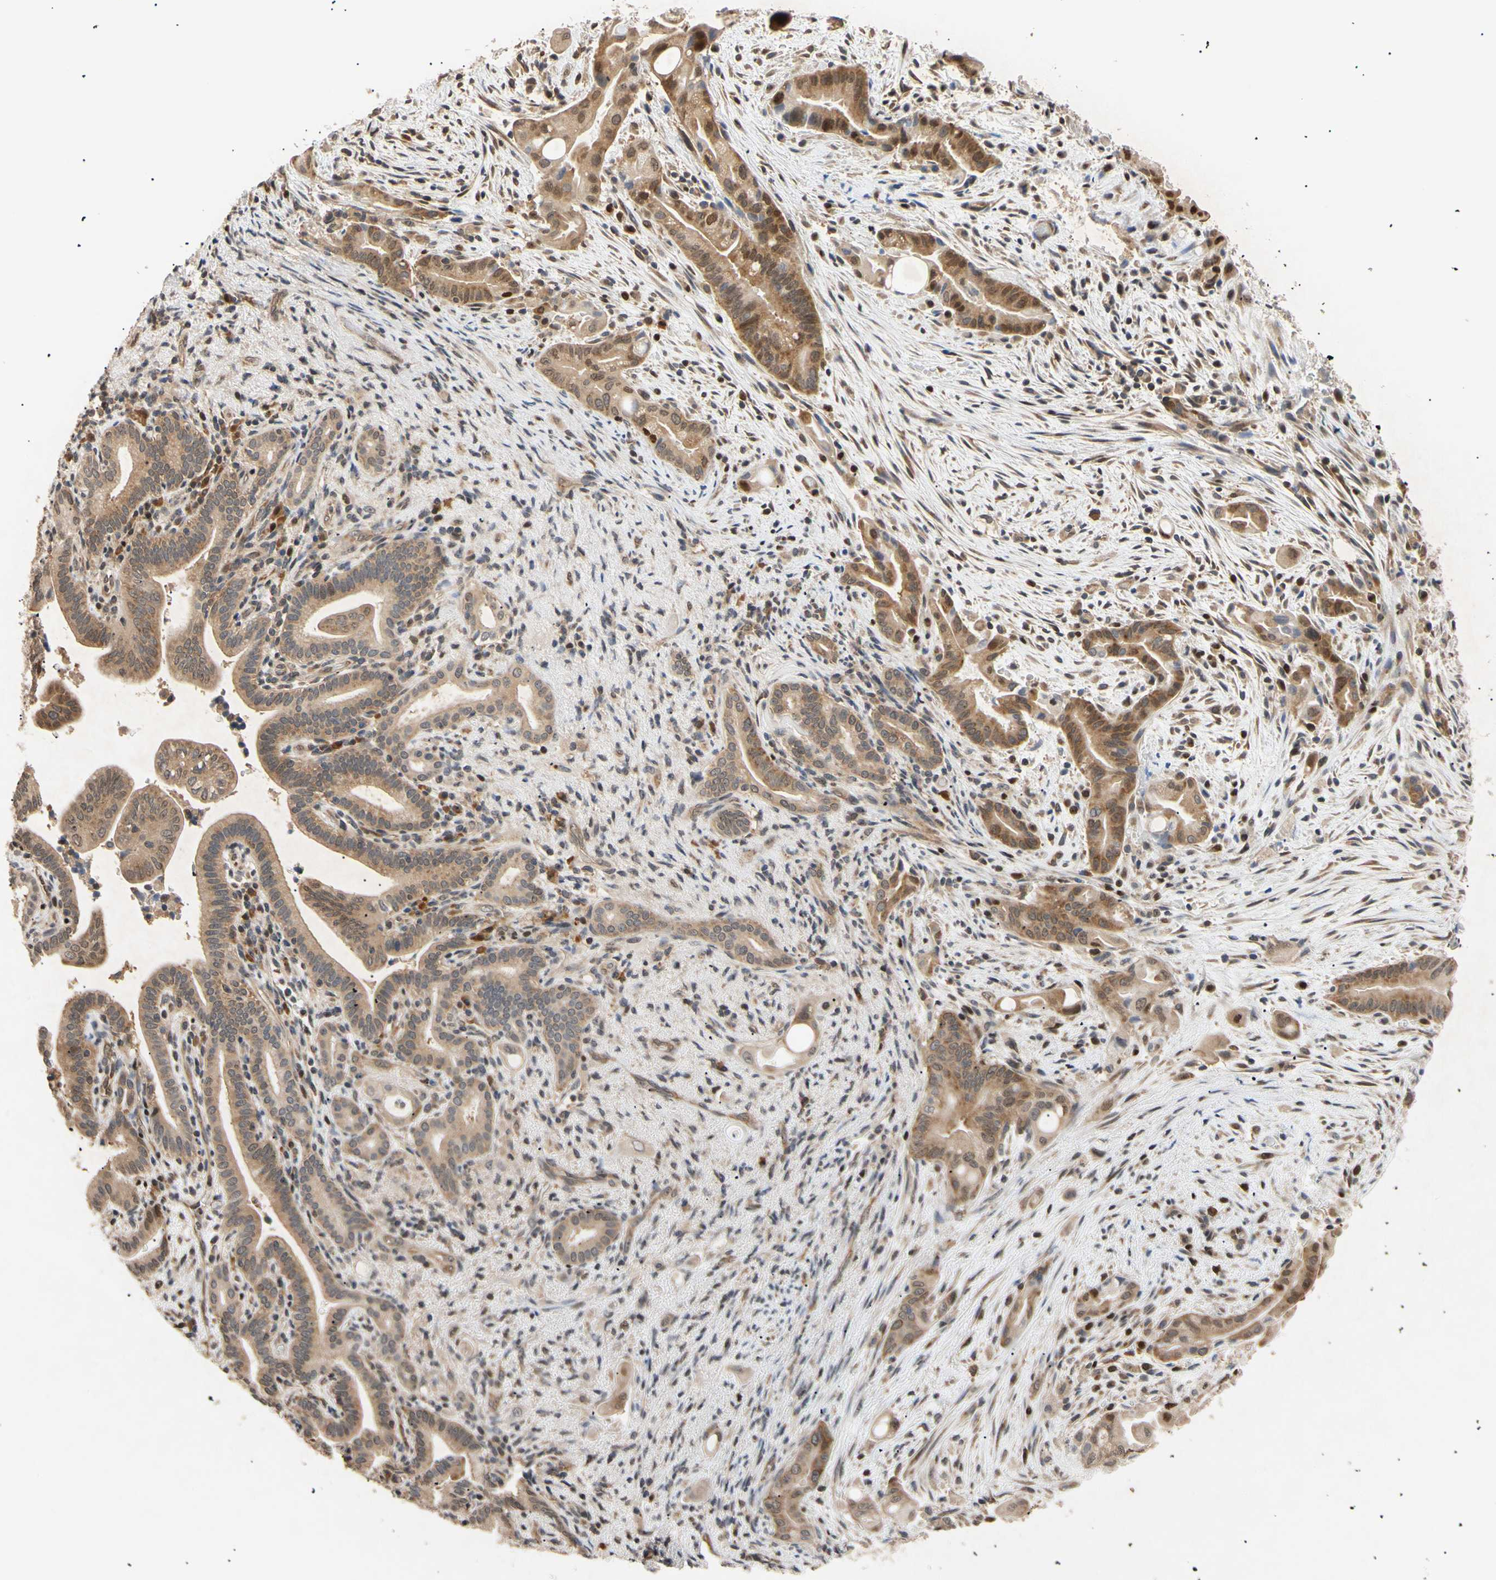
{"staining": {"intensity": "moderate", "quantity": ">75%", "location": "cytoplasmic/membranous,nuclear"}, "tissue": "liver cancer", "cell_type": "Tumor cells", "image_type": "cancer", "snomed": [{"axis": "morphology", "description": "Cholangiocarcinoma"}, {"axis": "topography", "description": "Liver"}], "caption": "Tumor cells demonstrate medium levels of moderate cytoplasmic/membranous and nuclear positivity in approximately >75% of cells in liver cholangiocarcinoma. (IHC, brightfield microscopy, high magnification).", "gene": "EIF1AX", "patient": {"sex": "female", "age": 68}}